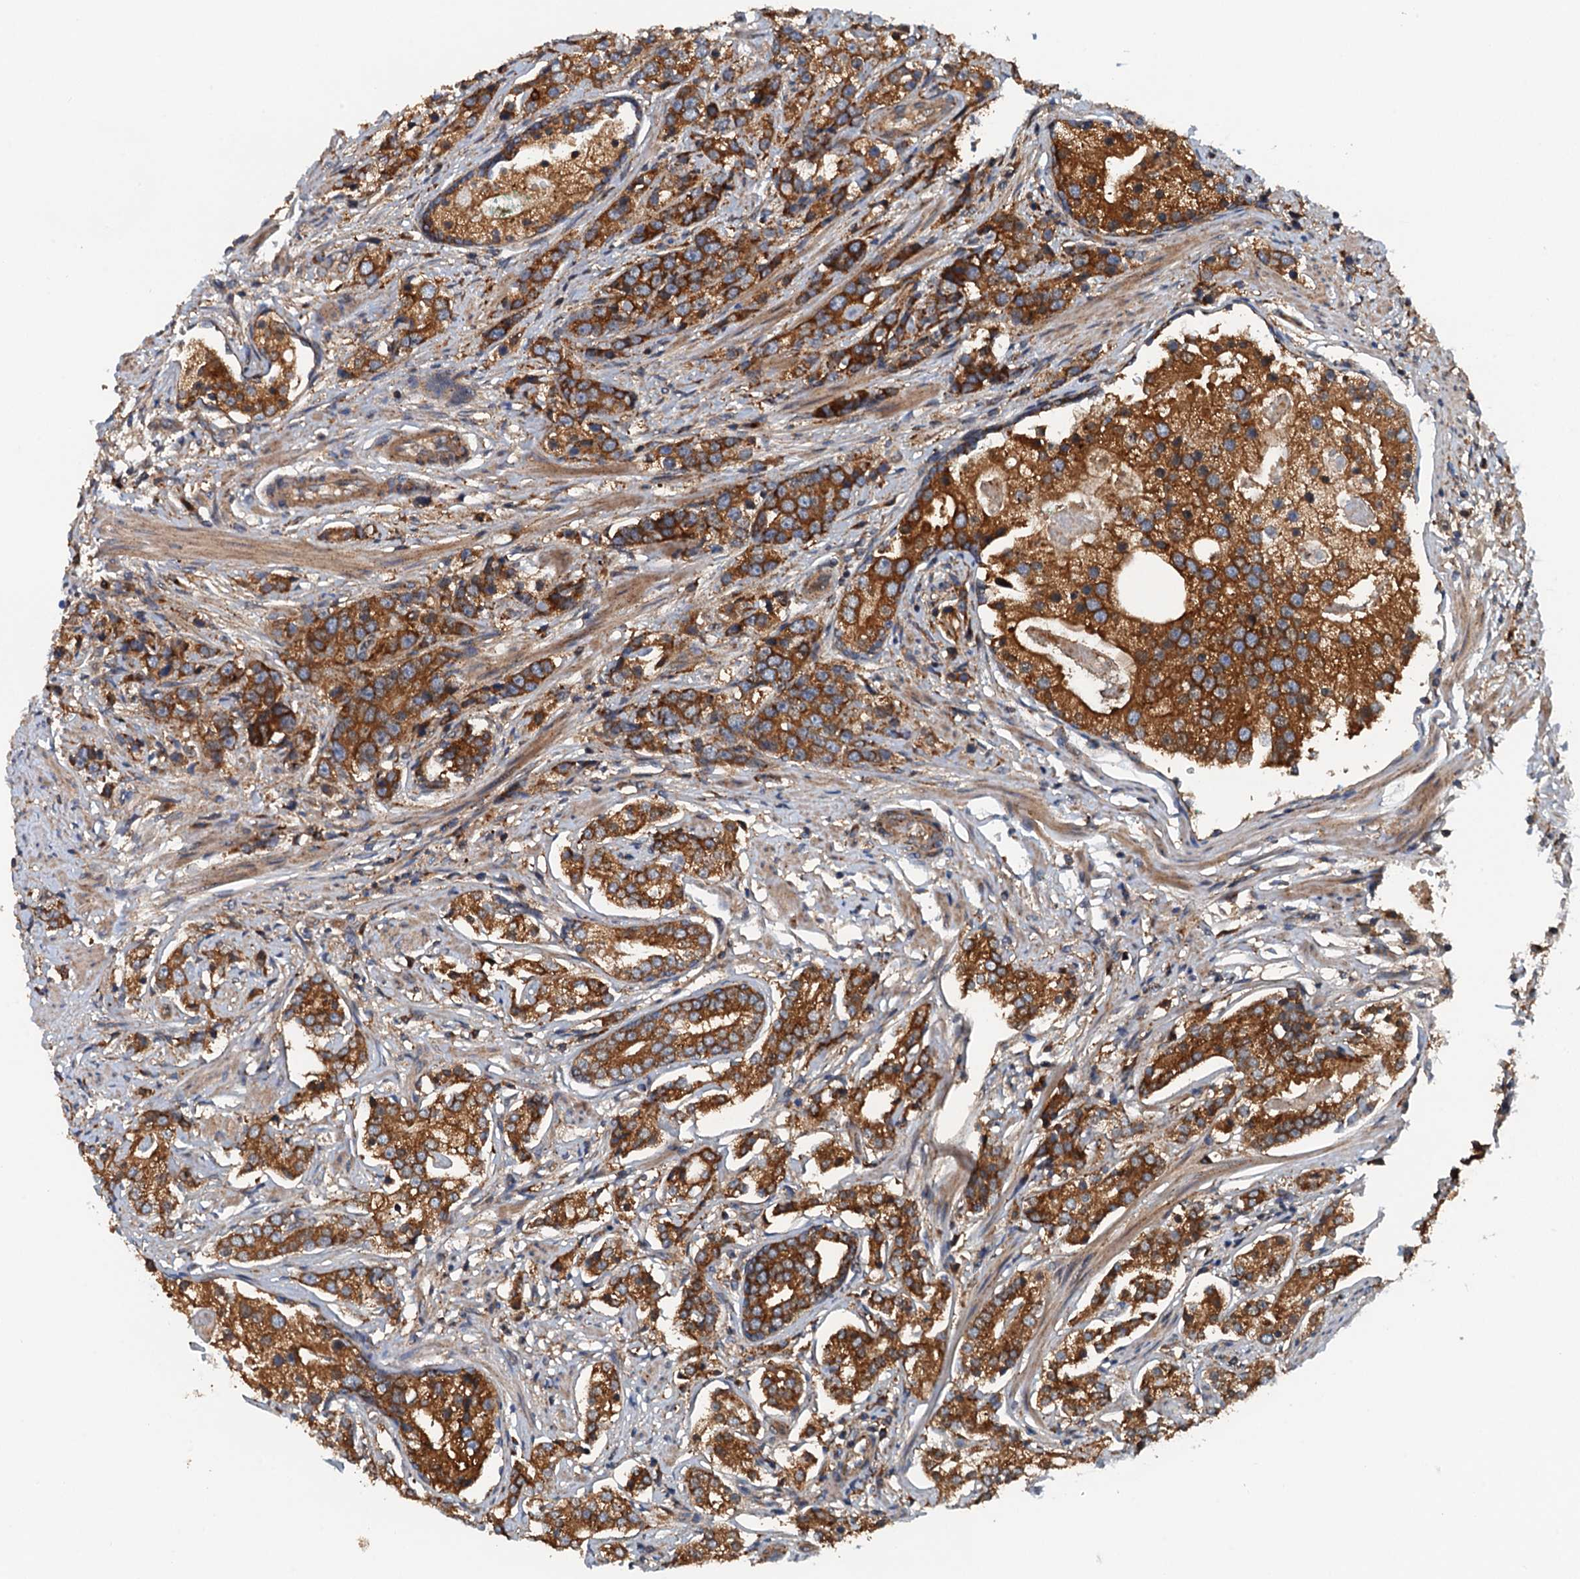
{"staining": {"intensity": "strong", "quantity": ">75%", "location": "cytoplasmic/membranous"}, "tissue": "prostate cancer", "cell_type": "Tumor cells", "image_type": "cancer", "snomed": [{"axis": "morphology", "description": "Adenocarcinoma, High grade"}, {"axis": "topography", "description": "Prostate"}], "caption": "Brown immunohistochemical staining in human prostate cancer exhibits strong cytoplasmic/membranous positivity in about >75% of tumor cells.", "gene": "COG3", "patient": {"sex": "male", "age": 69}}